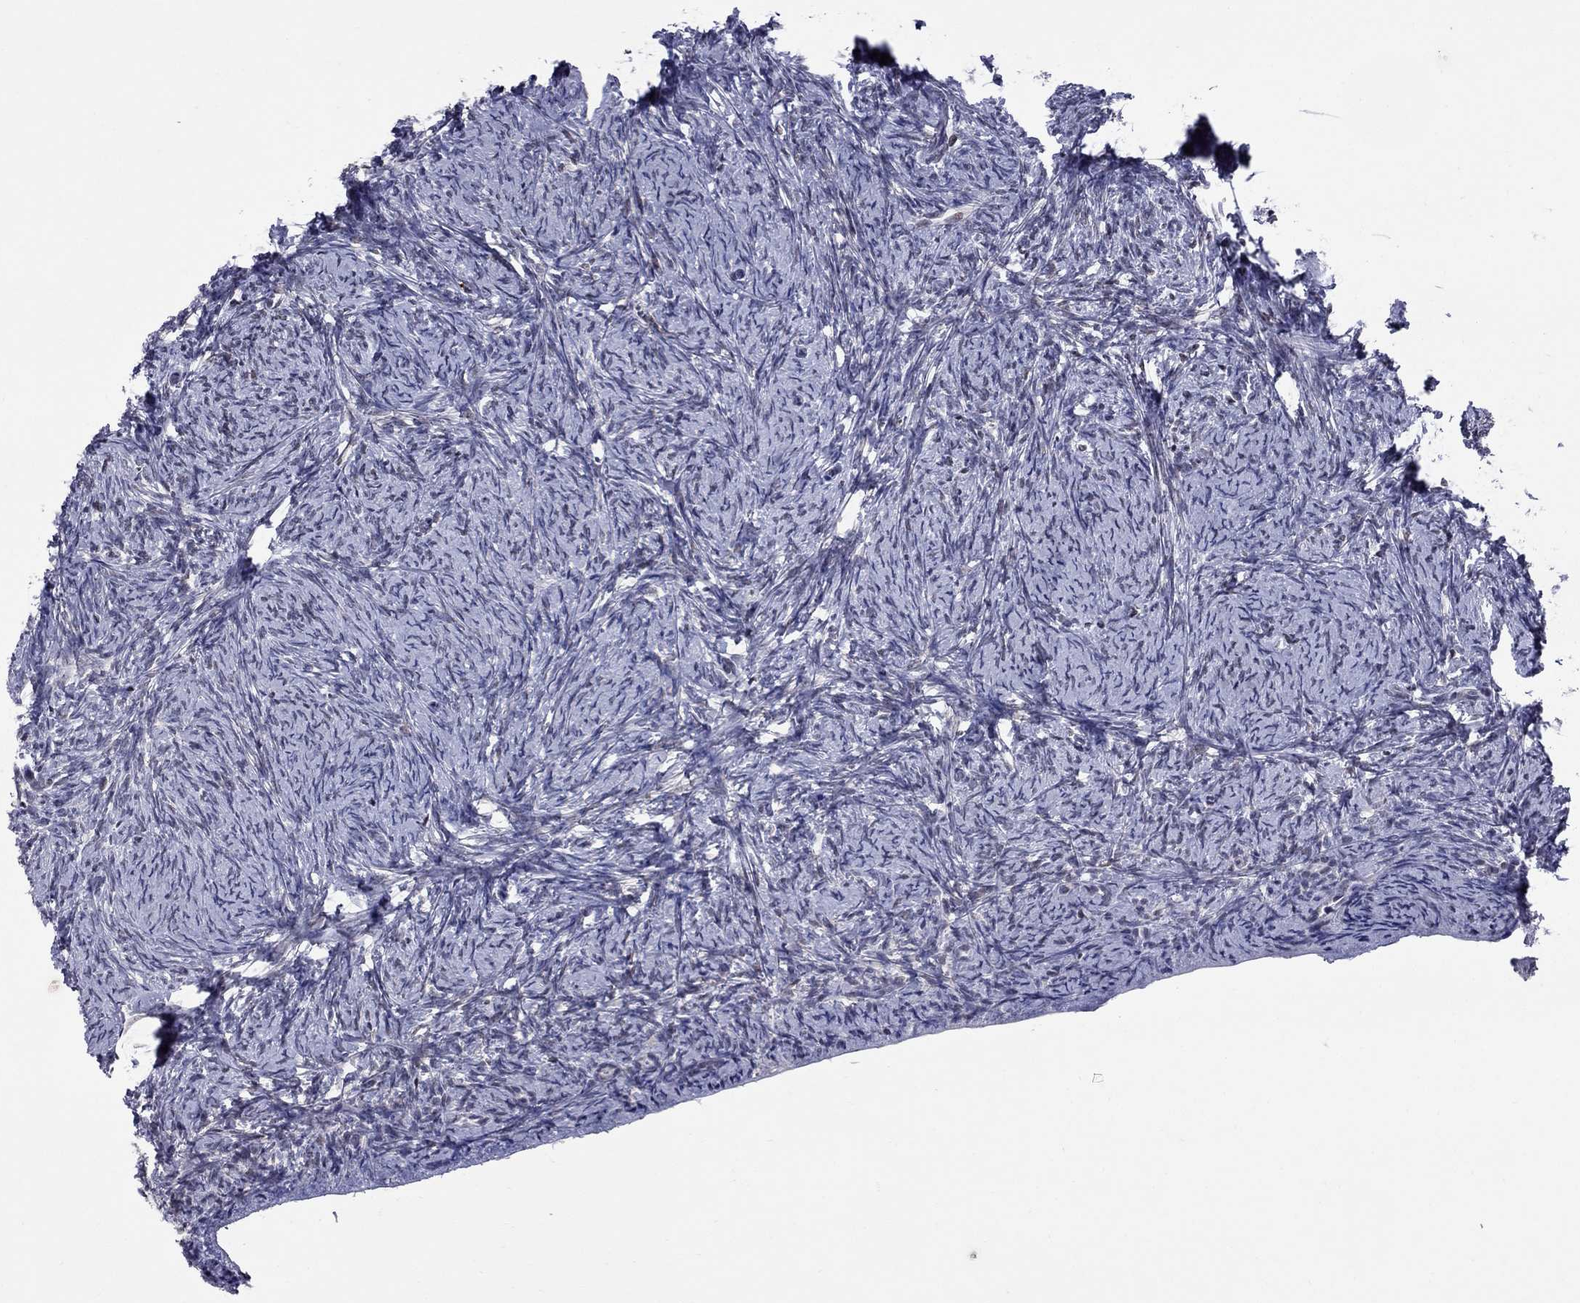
{"staining": {"intensity": "negative", "quantity": "none", "location": "none"}, "tissue": "ovary", "cell_type": "Ovarian stroma cells", "image_type": "normal", "snomed": [{"axis": "morphology", "description": "Normal tissue, NOS"}, {"axis": "topography", "description": "Ovary"}], "caption": "This is an immunohistochemistry (IHC) histopathology image of benign ovary. There is no staining in ovarian stroma cells.", "gene": "TAF9", "patient": {"sex": "female", "age": 34}}